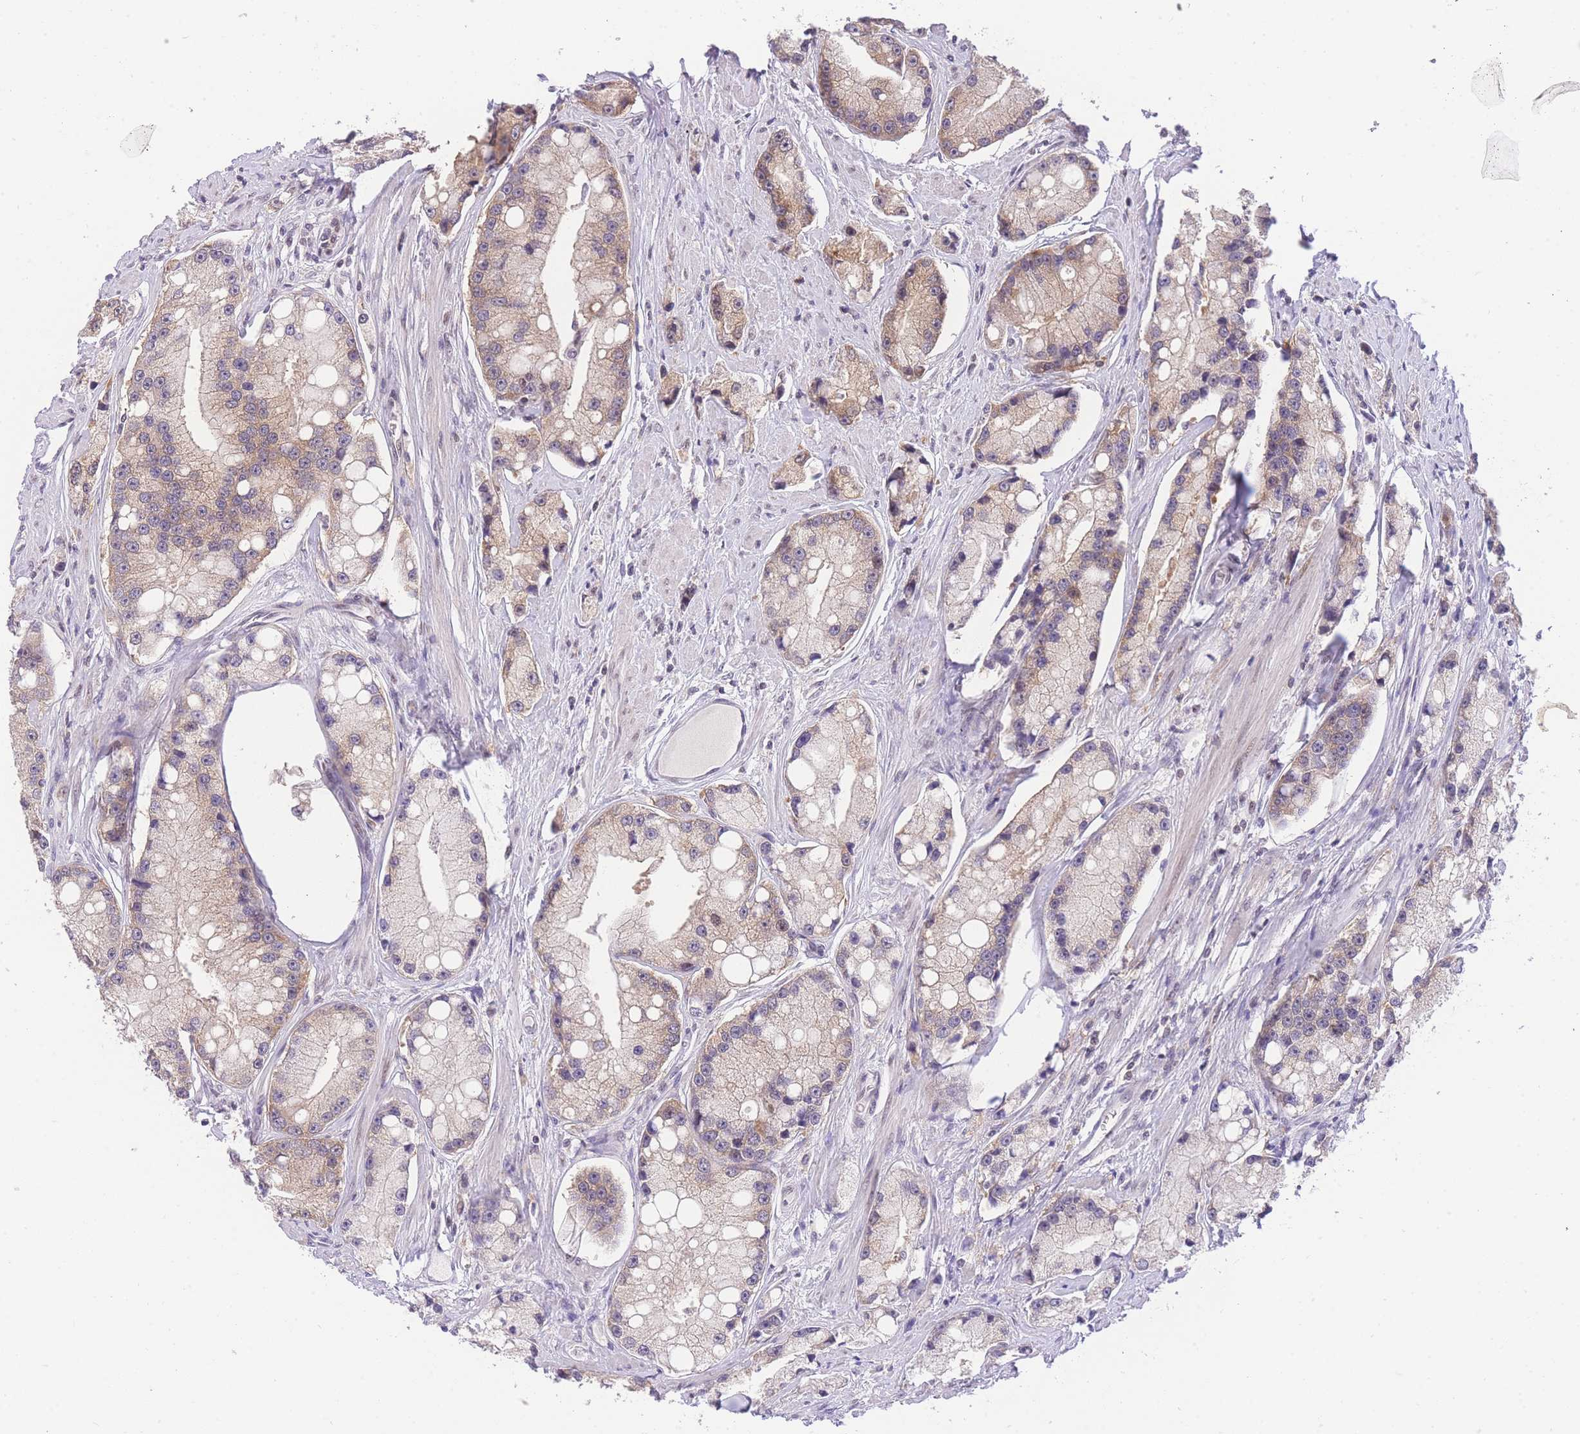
{"staining": {"intensity": "weak", "quantity": "25%-75%", "location": "cytoplasmic/membranous"}, "tissue": "prostate cancer", "cell_type": "Tumor cells", "image_type": "cancer", "snomed": [{"axis": "morphology", "description": "Adenocarcinoma, High grade"}, {"axis": "topography", "description": "Prostate"}], "caption": "Immunohistochemical staining of human prostate cancer shows low levels of weak cytoplasmic/membranous staining in about 25%-75% of tumor cells.", "gene": "STK39", "patient": {"sex": "male", "age": 74}}